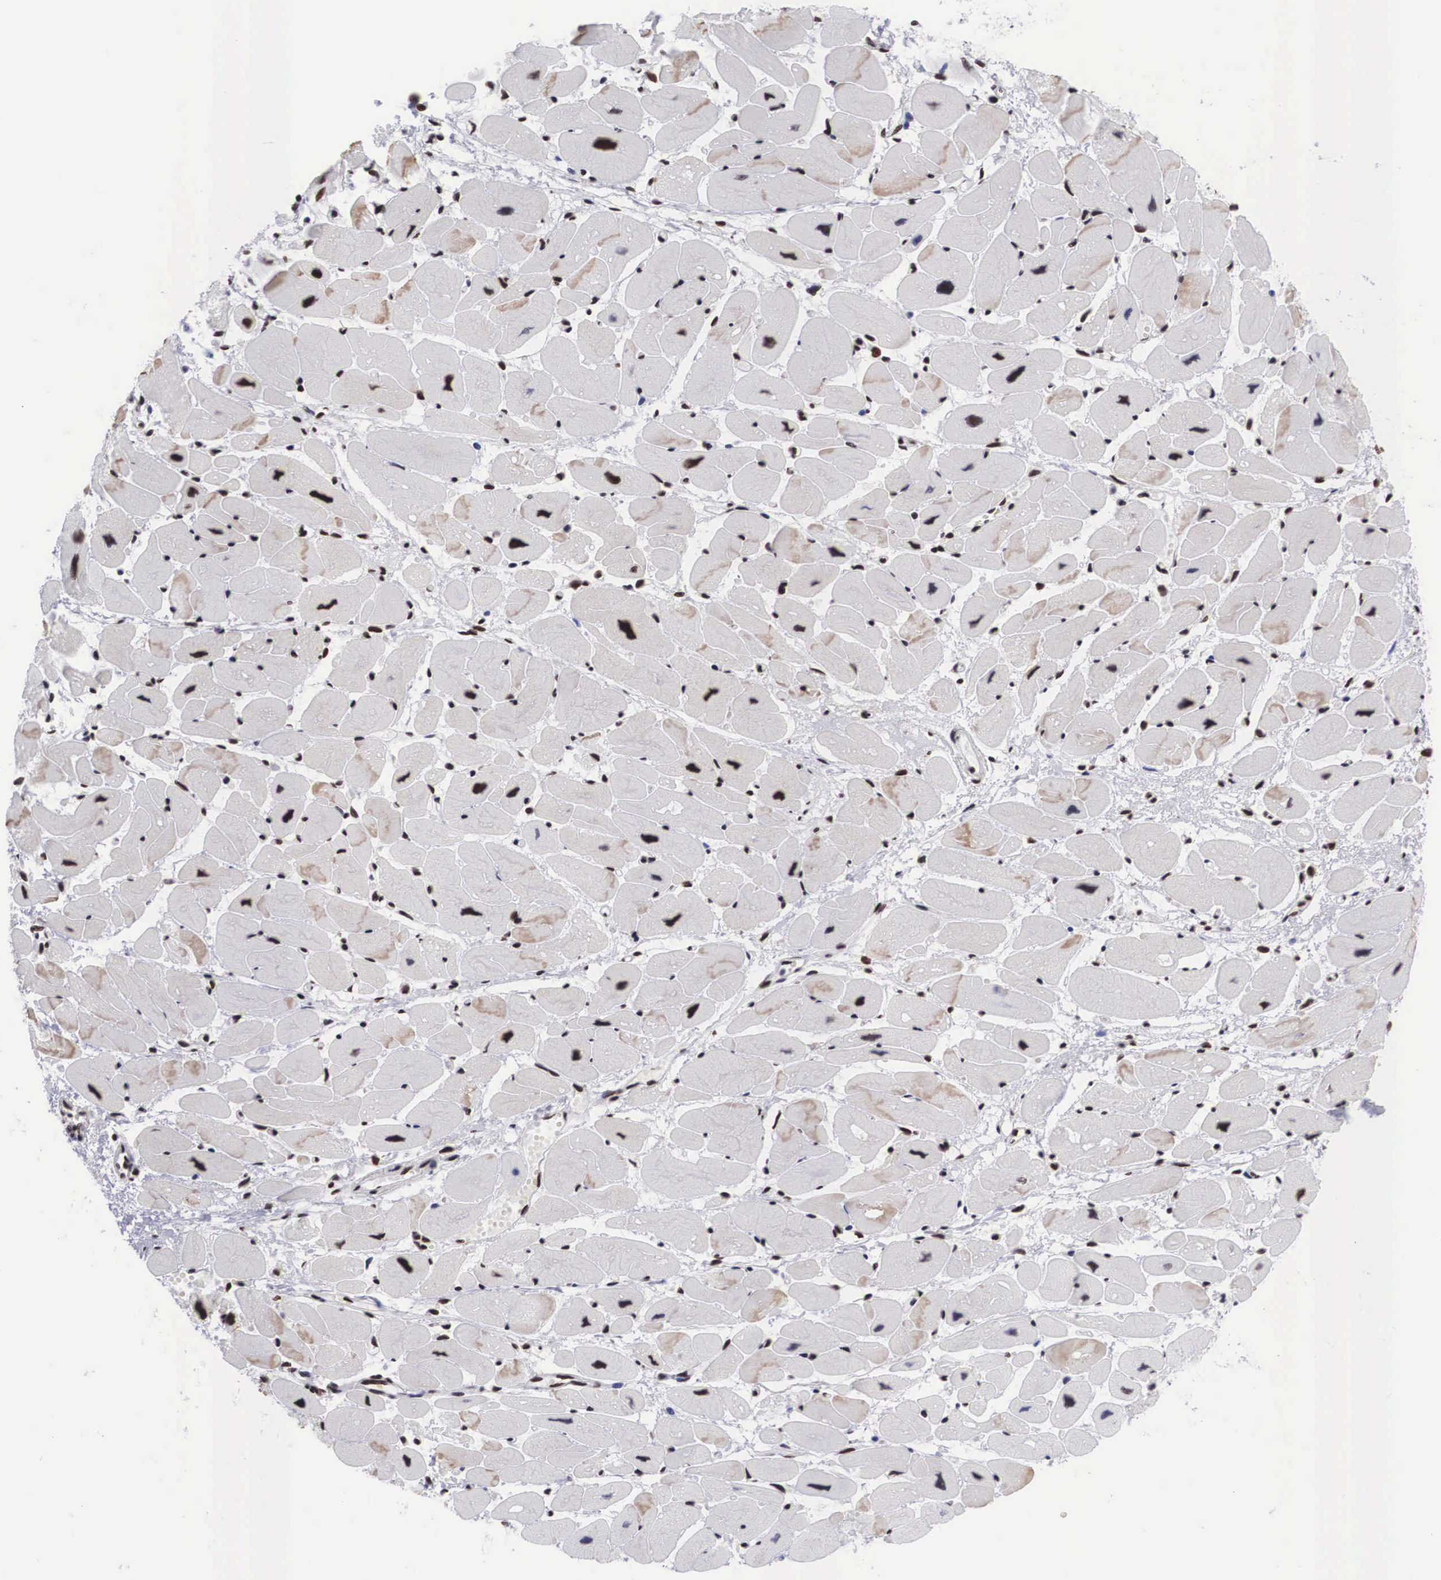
{"staining": {"intensity": "strong", "quantity": ">75%", "location": "cytoplasmic/membranous,nuclear"}, "tissue": "heart muscle", "cell_type": "Cardiomyocytes", "image_type": "normal", "snomed": [{"axis": "morphology", "description": "Normal tissue, NOS"}, {"axis": "topography", "description": "Heart"}], "caption": "An image showing strong cytoplasmic/membranous,nuclear positivity in approximately >75% of cardiomyocytes in benign heart muscle, as visualized by brown immunohistochemical staining.", "gene": "SF3A1", "patient": {"sex": "female", "age": 54}}